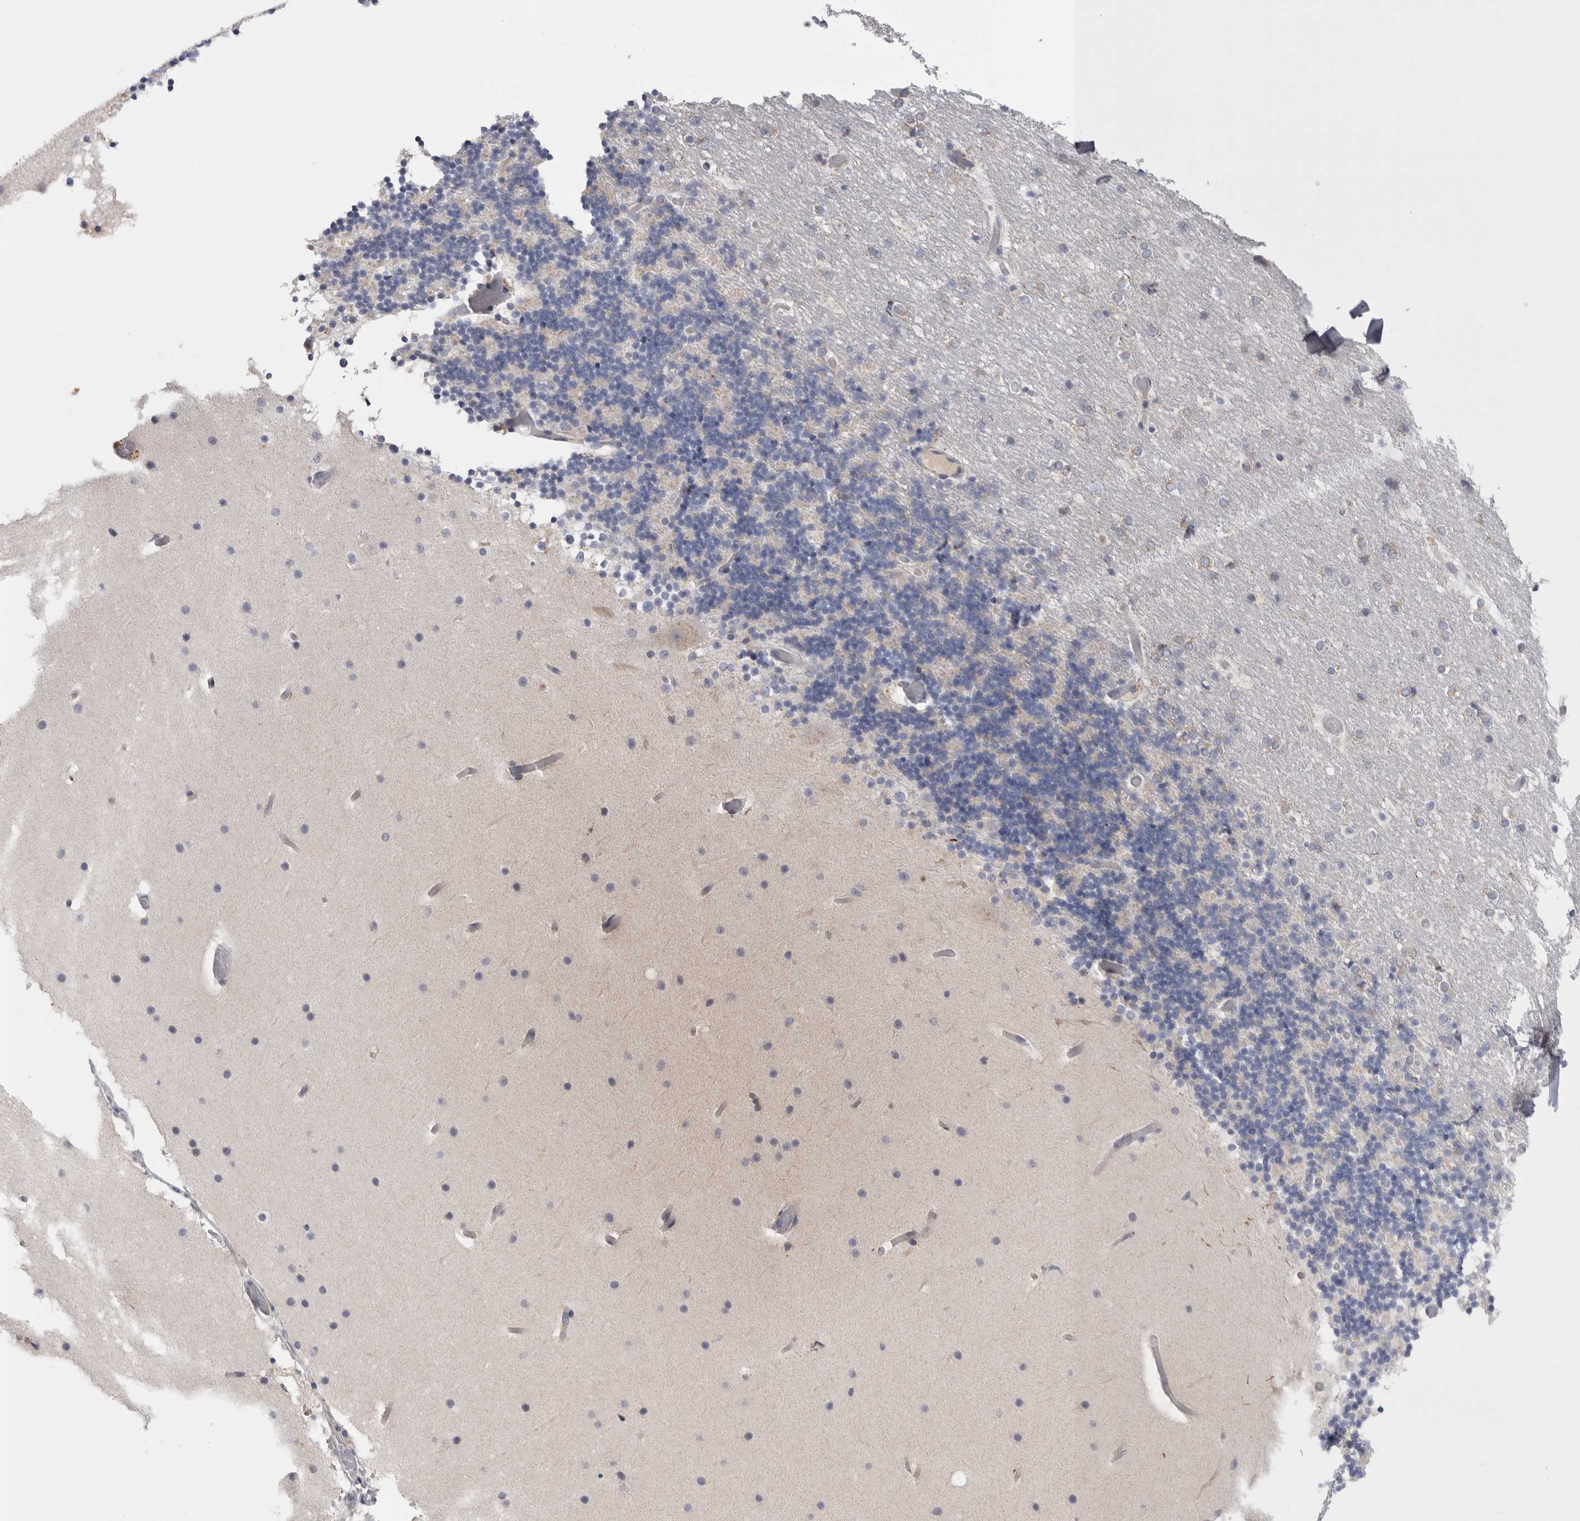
{"staining": {"intensity": "negative", "quantity": "none", "location": "none"}, "tissue": "cerebellum", "cell_type": "Cells in granular layer", "image_type": "normal", "snomed": [{"axis": "morphology", "description": "Normal tissue, NOS"}, {"axis": "topography", "description": "Cerebellum"}], "caption": "This is an IHC image of benign human cerebellum. There is no staining in cells in granular layer.", "gene": "CCDC126", "patient": {"sex": "male", "age": 57}}